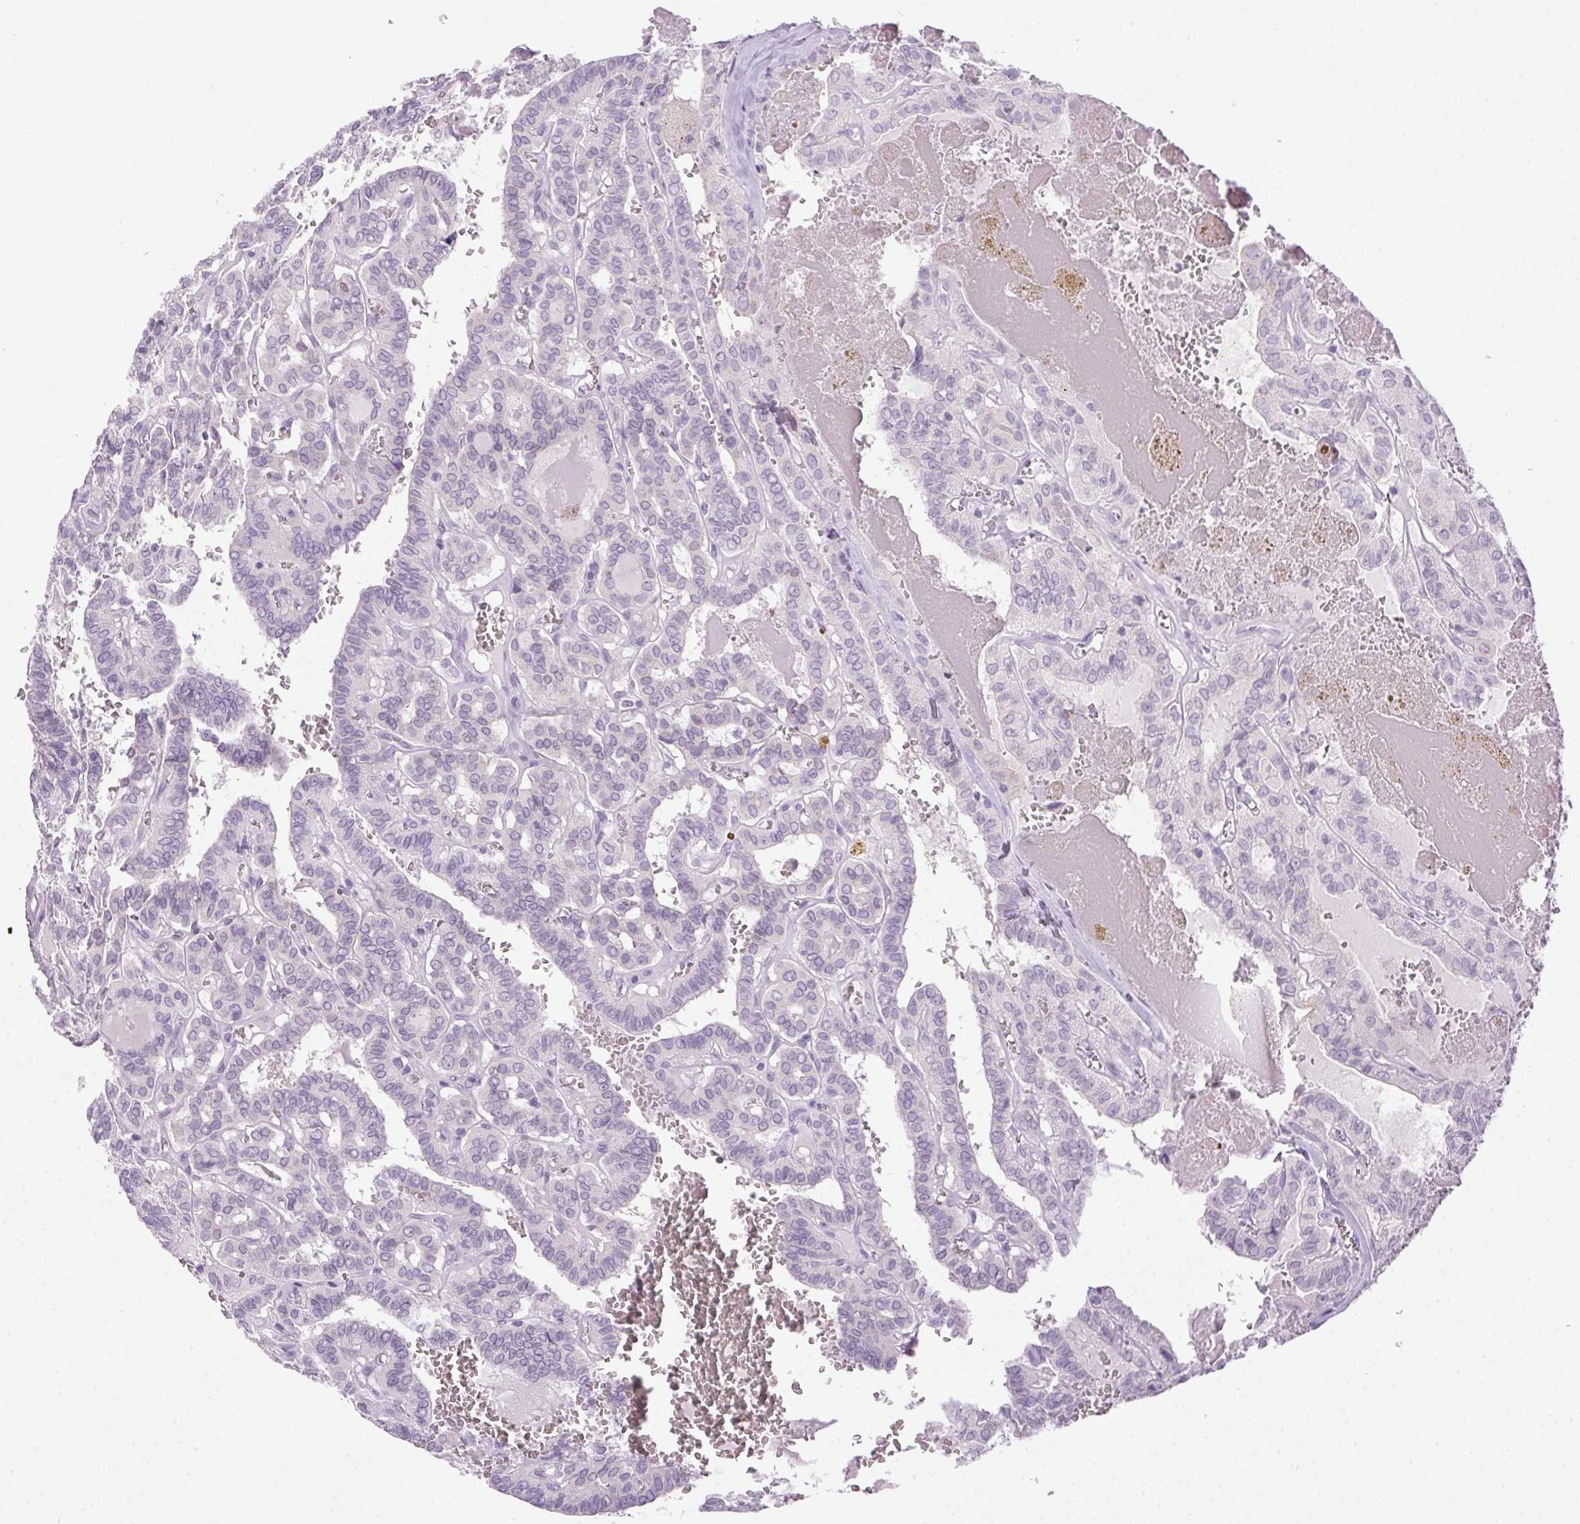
{"staining": {"intensity": "negative", "quantity": "none", "location": "none"}, "tissue": "thyroid cancer", "cell_type": "Tumor cells", "image_type": "cancer", "snomed": [{"axis": "morphology", "description": "Papillary adenocarcinoma, NOS"}, {"axis": "topography", "description": "Thyroid gland"}], "caption": "Immunohistochemistry image of neoplastic tissue: papillary adenocarcinoma (thyroid) stained with DAB (3,3'-diaminobenzidine) reveals no significant protein positivity in tumor cells.", "gene": "POPDC2", "patient": {"sex": "female", "age": 21}}